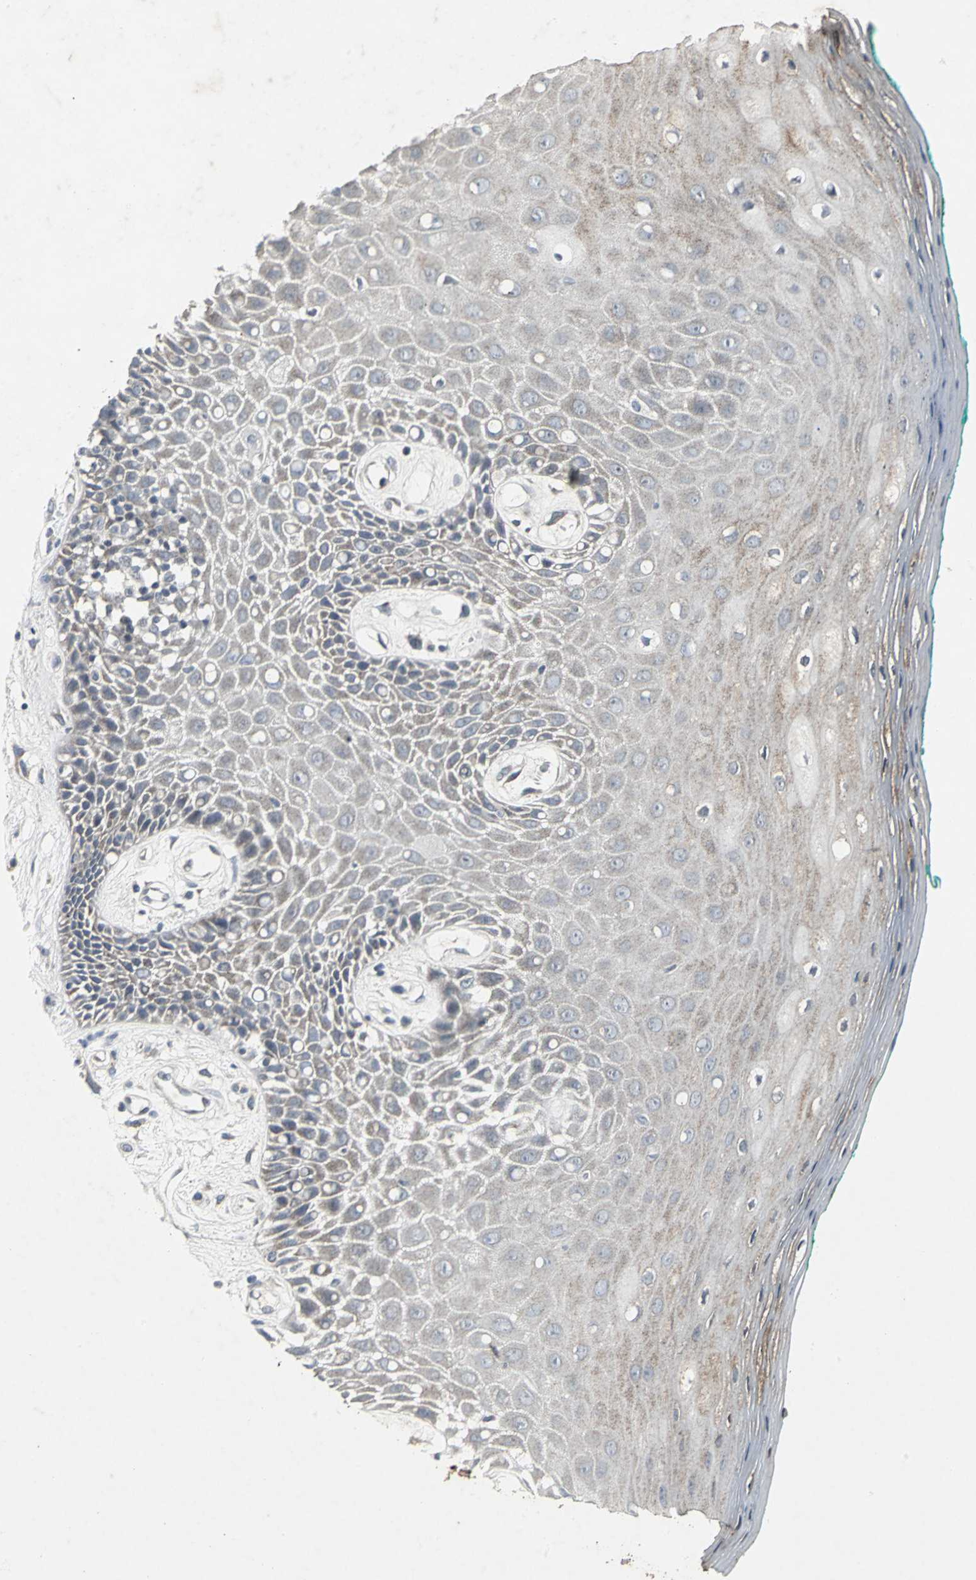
{"staining": {"intensity": "moderate", "quantity": ">75%", "location": "cytoplasmic/membranous"}, "tissue": "oral mucosa", "cell_type": "Squamous epithelial cells", "image_type": "normal", "snomed": [{"axis": "morphology", "description": "Normal tissue, NOS"}, {"axis": "morphology", "description": "Squamous cell carcinoma, NOS"}, {"axis": "topography", "description": "Skeletal muscle"}, {"axis": "topography", "description": "Oral tissue"}, {"axis": "topography", "description": "Head-Neck"}], "caption": "Brown immunohistochemical staining in benign human oral mucosa demonstrates moderate cytoplasmic/membranous staining in about >75% of squamous epithelial cells. Using DAB (3,3'-diaminobenzidine) (brown) and hematoxylin (blue) stains, captured at high magnification using brightfield microscopy.", "gene": "BMP4", "patient": {"sex": "female", "age": 84}}